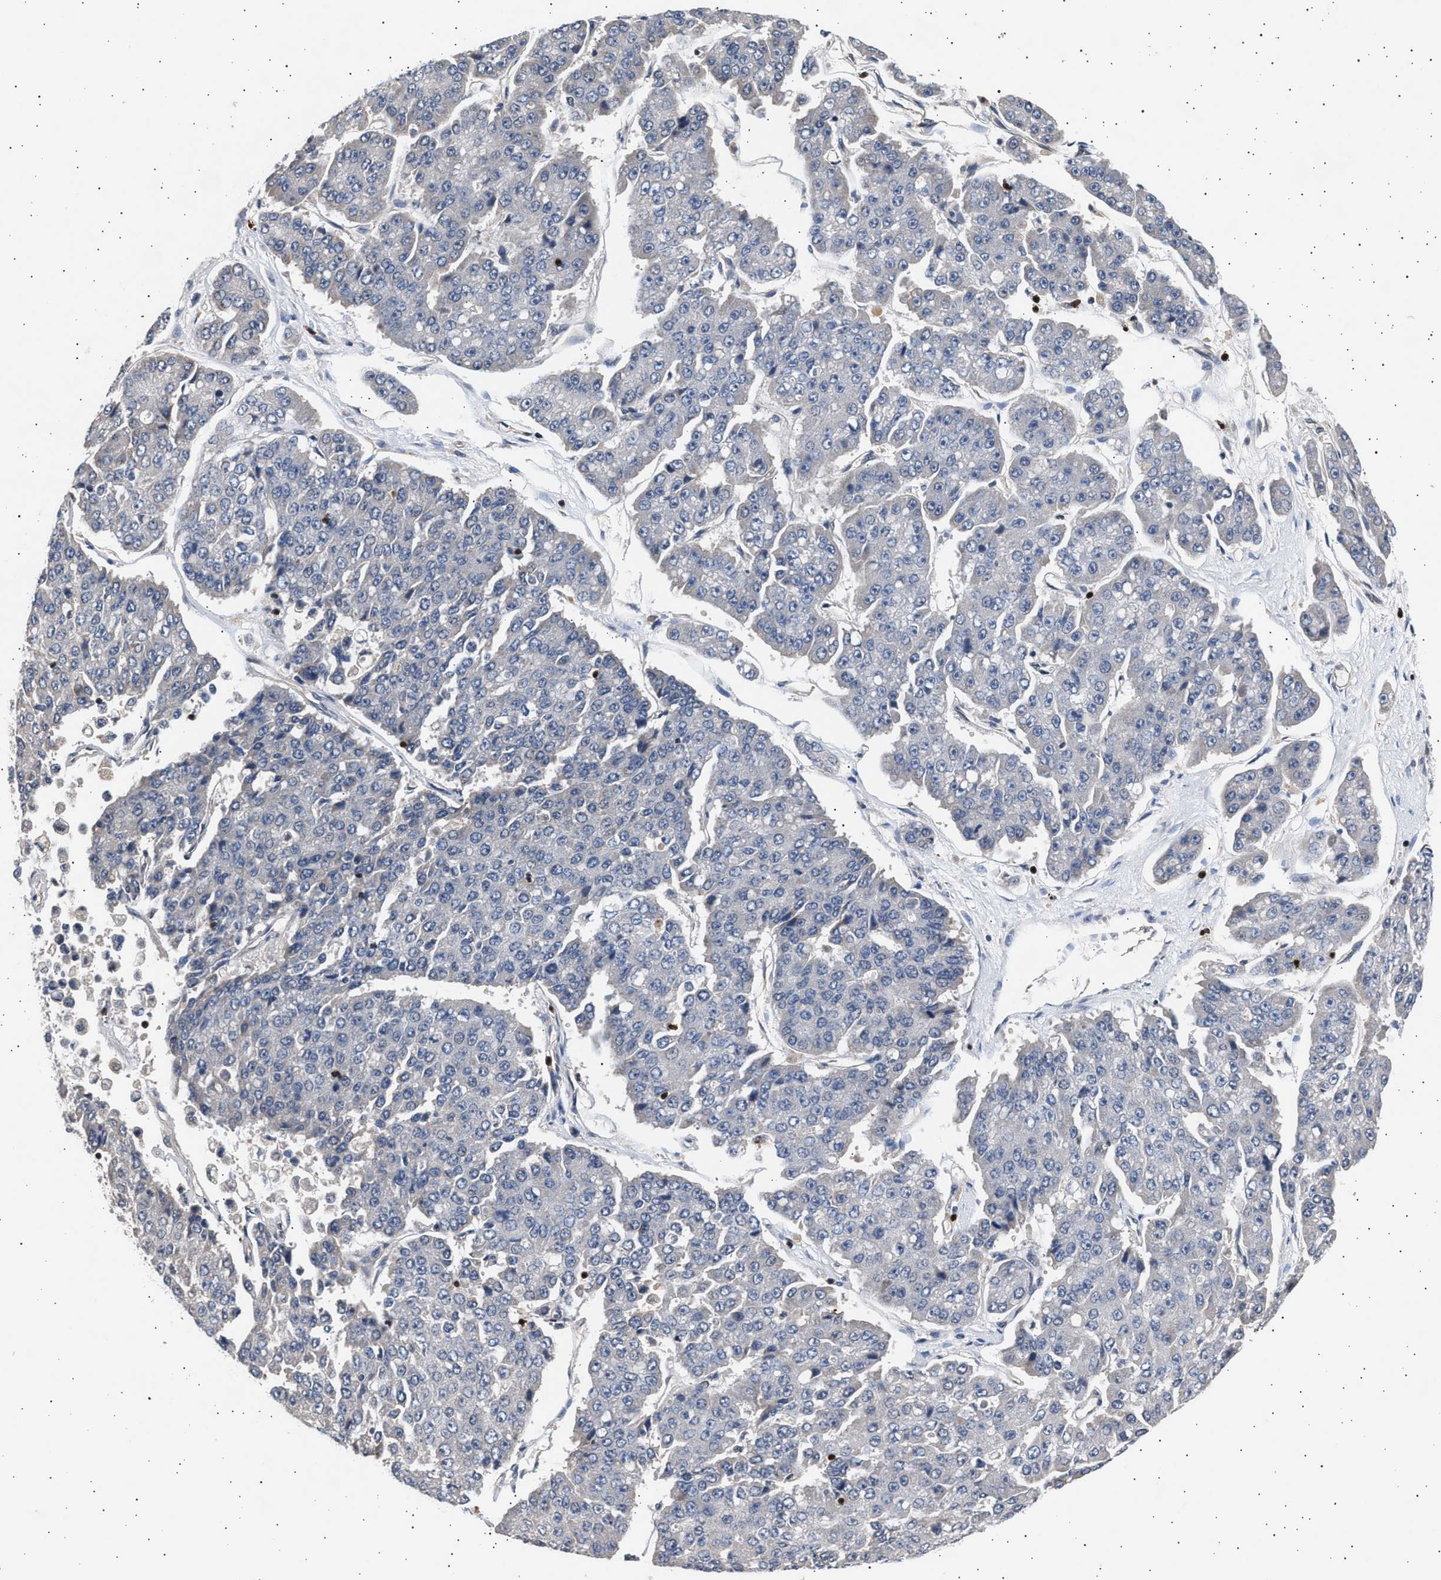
{"staining": {"intensity": "negative", "quantity": "none", "location": "none"}, "tissue": "pancreatic cancer", "cell_type": "Tumor cells", "image_type": "cancer", "snomed": [{"axis": "morphology", "description": "Adenocarcinoma, NOS"}, {"axis": "topography", "description": "Pancreas"}], "caption": "Protein analysis of pancreatic adenocarcinoma reveals no significant staining in tumor cells.", "gene": "GRAP2", "patient": {"sex": "male", "age": 50}}